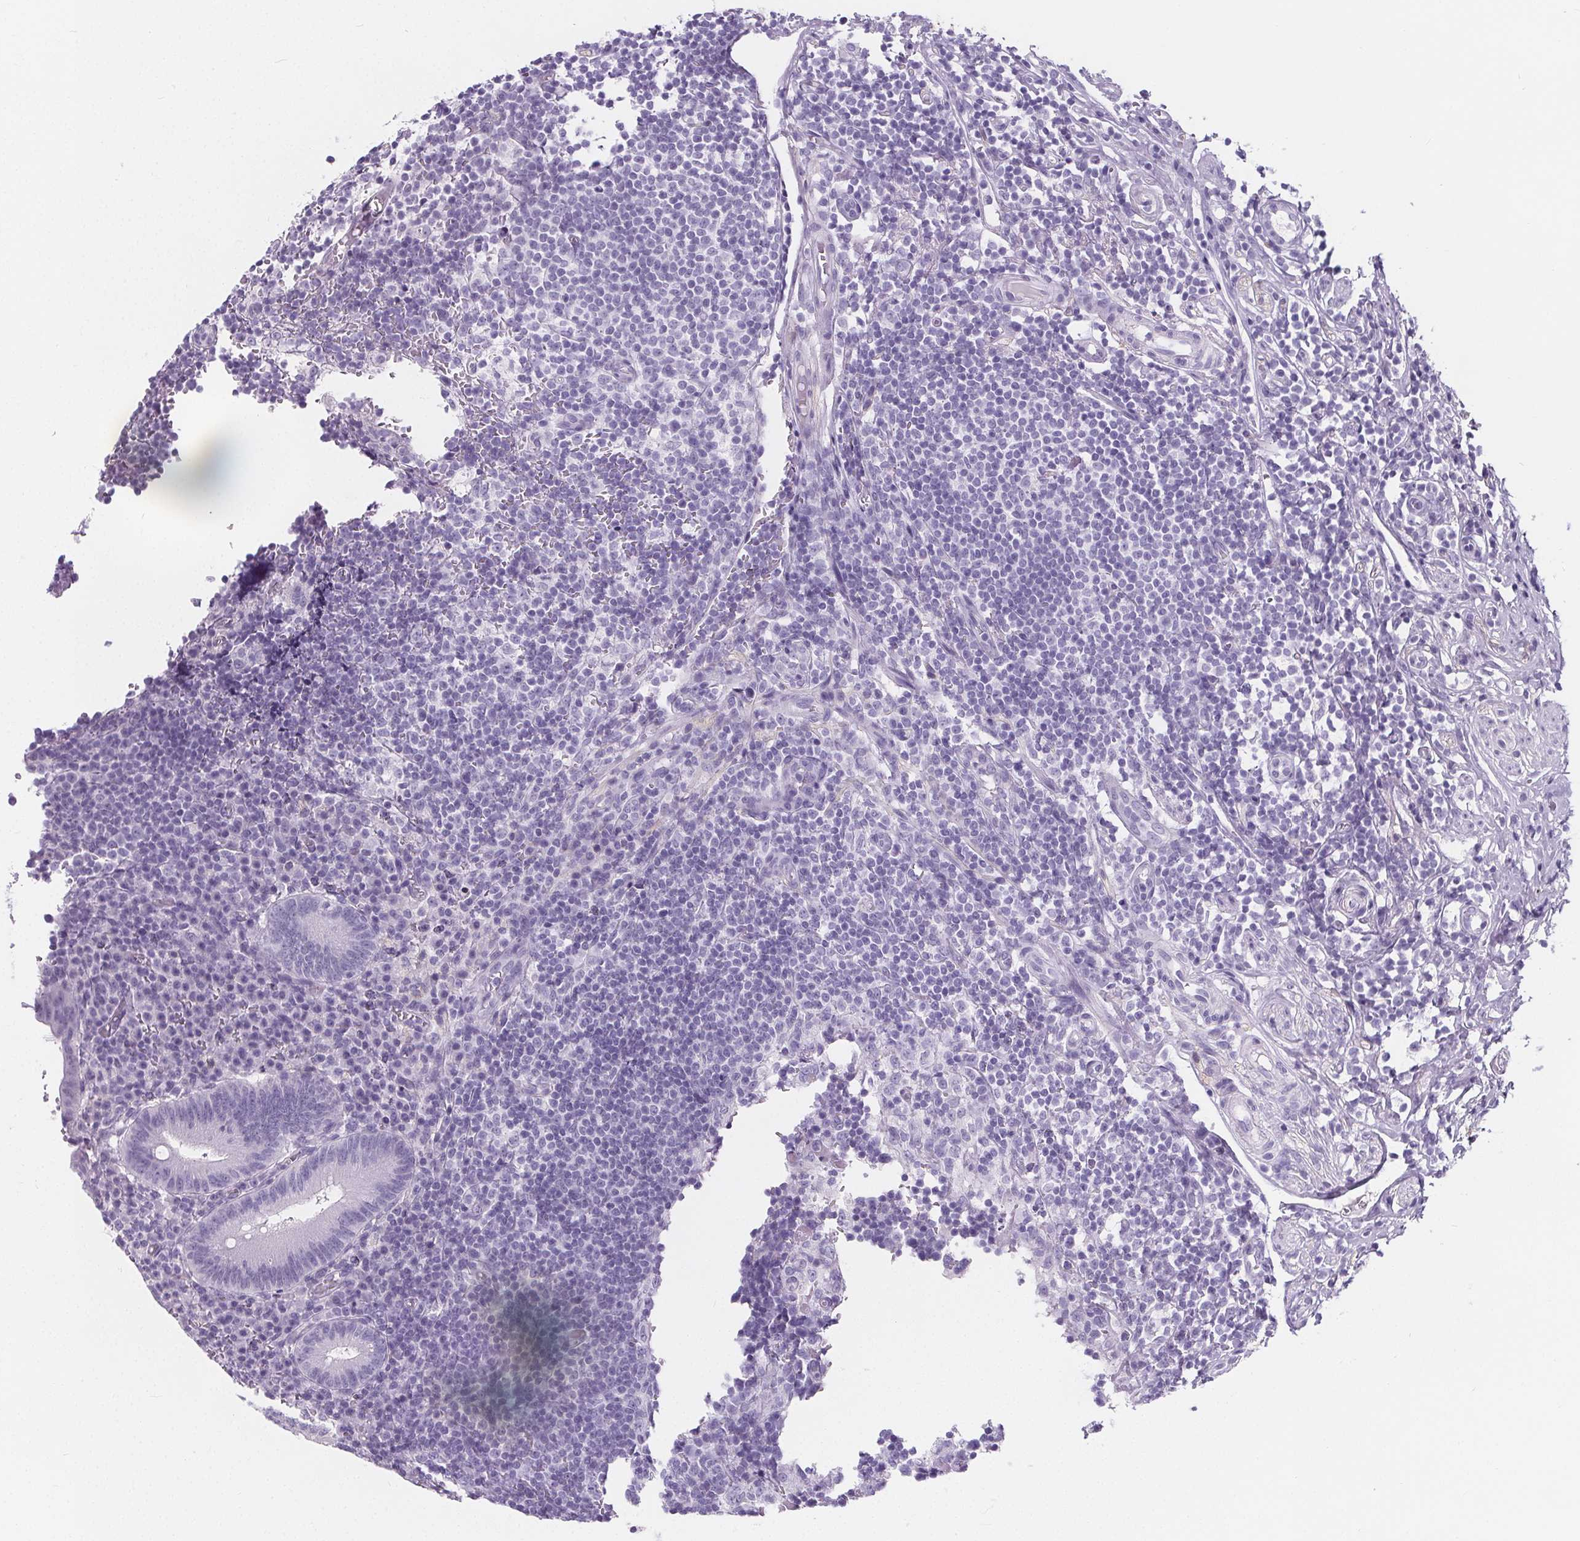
{"staining": {"intensity": "negative", "quantity": "none", "location": "none"}, "tissue": "appendix", "cell_type": "Glandular cells", "image_type": "normal", "snomed": [{"axis": "morphology", "description": "Normal tissue, NOS"}, {"axis": "topography", "description": "Appendix"}], "caption": "Immunohistochemistry (IHC) of benign human appendix shows no staining in glandular cells. Nuclei are stained in blue.", "gene": "ADRB1", "patient": {"sex": "male", "age": 18}}